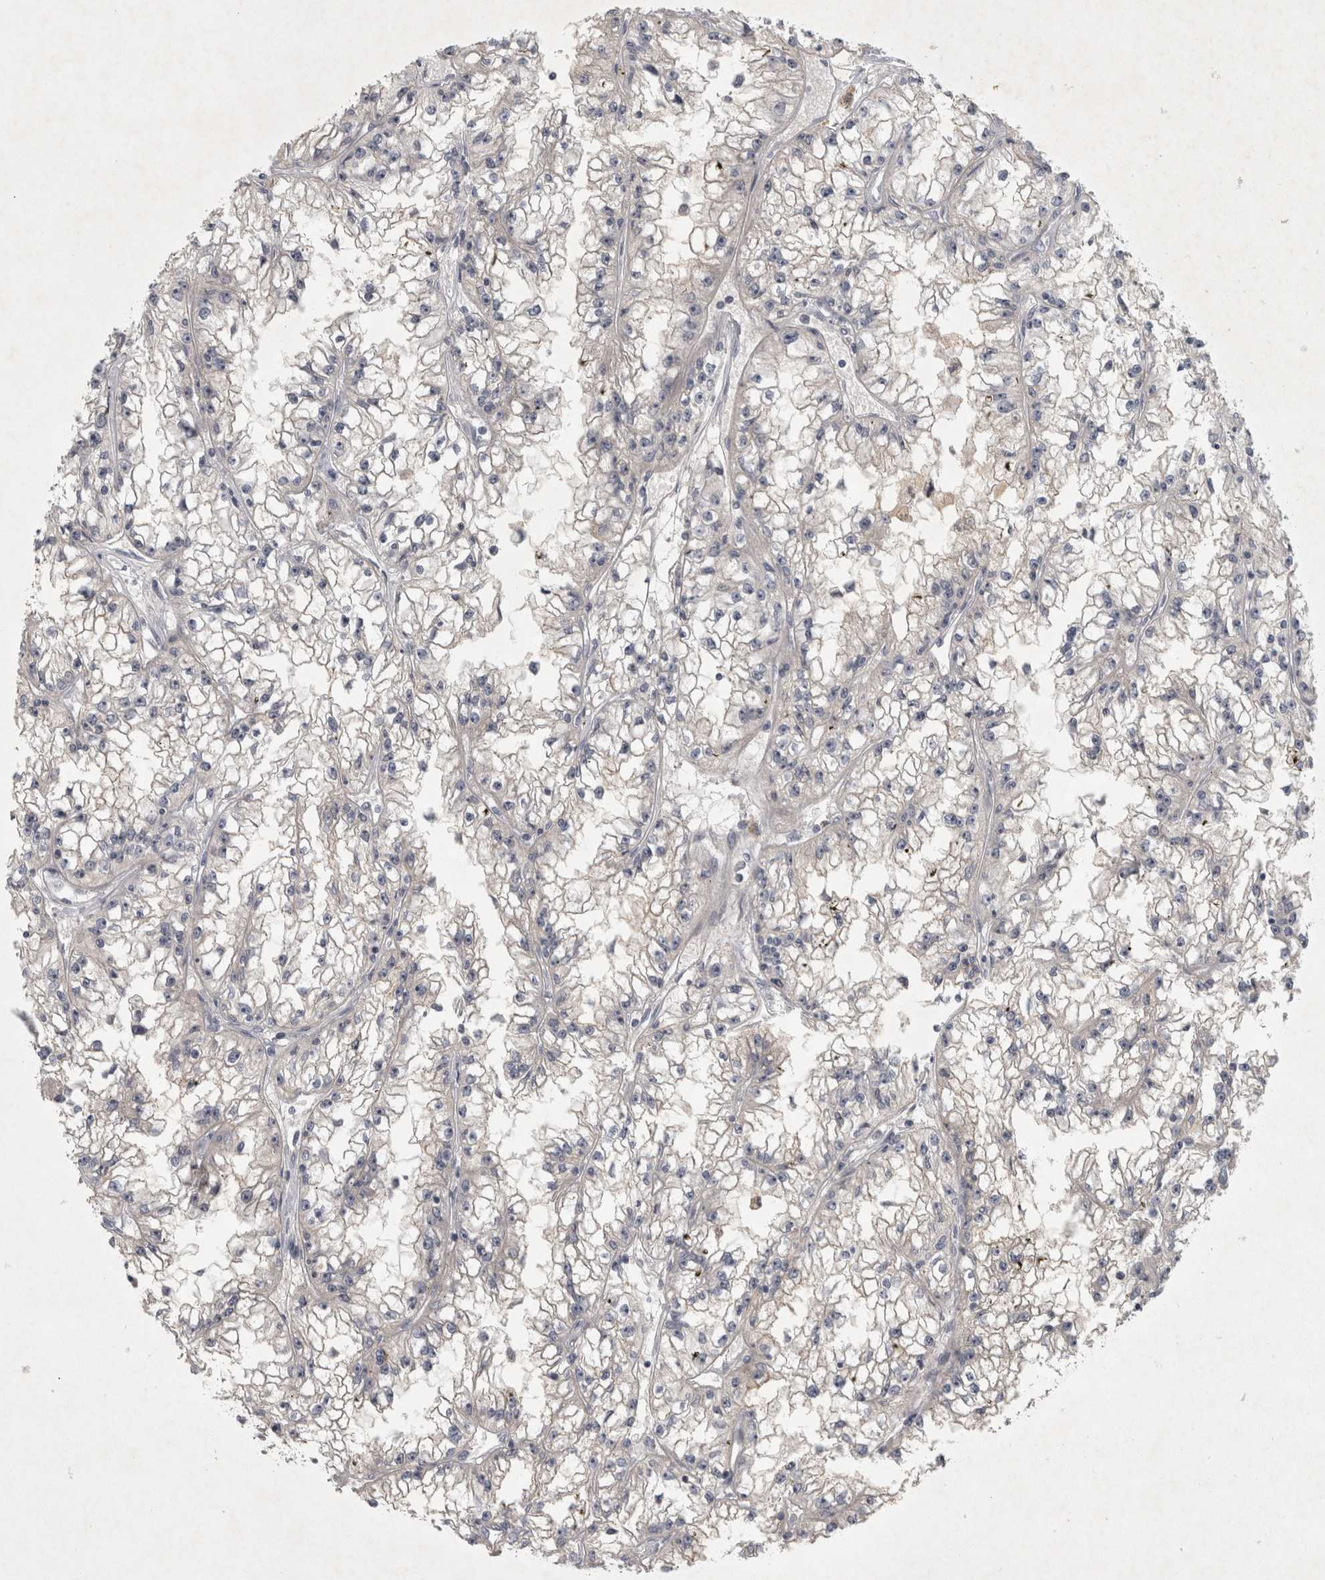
{"staining": {"intensity": "negative", "quantity": "none", "location": "none"}, "tissue": "renal cancer", "cell_type": "Tumor cells", "image_type": "cancer", "snomed": [{"axis": "morphology", "description": "Adenocarcinoma, NOS"}, {"axis": "topography", "description": "Kidney"}], "caption": "Tumor cells show no significant protein staining in renal cancer.", "gene": "ENPP7", "patient": {"sex": "male", "age": 56}}